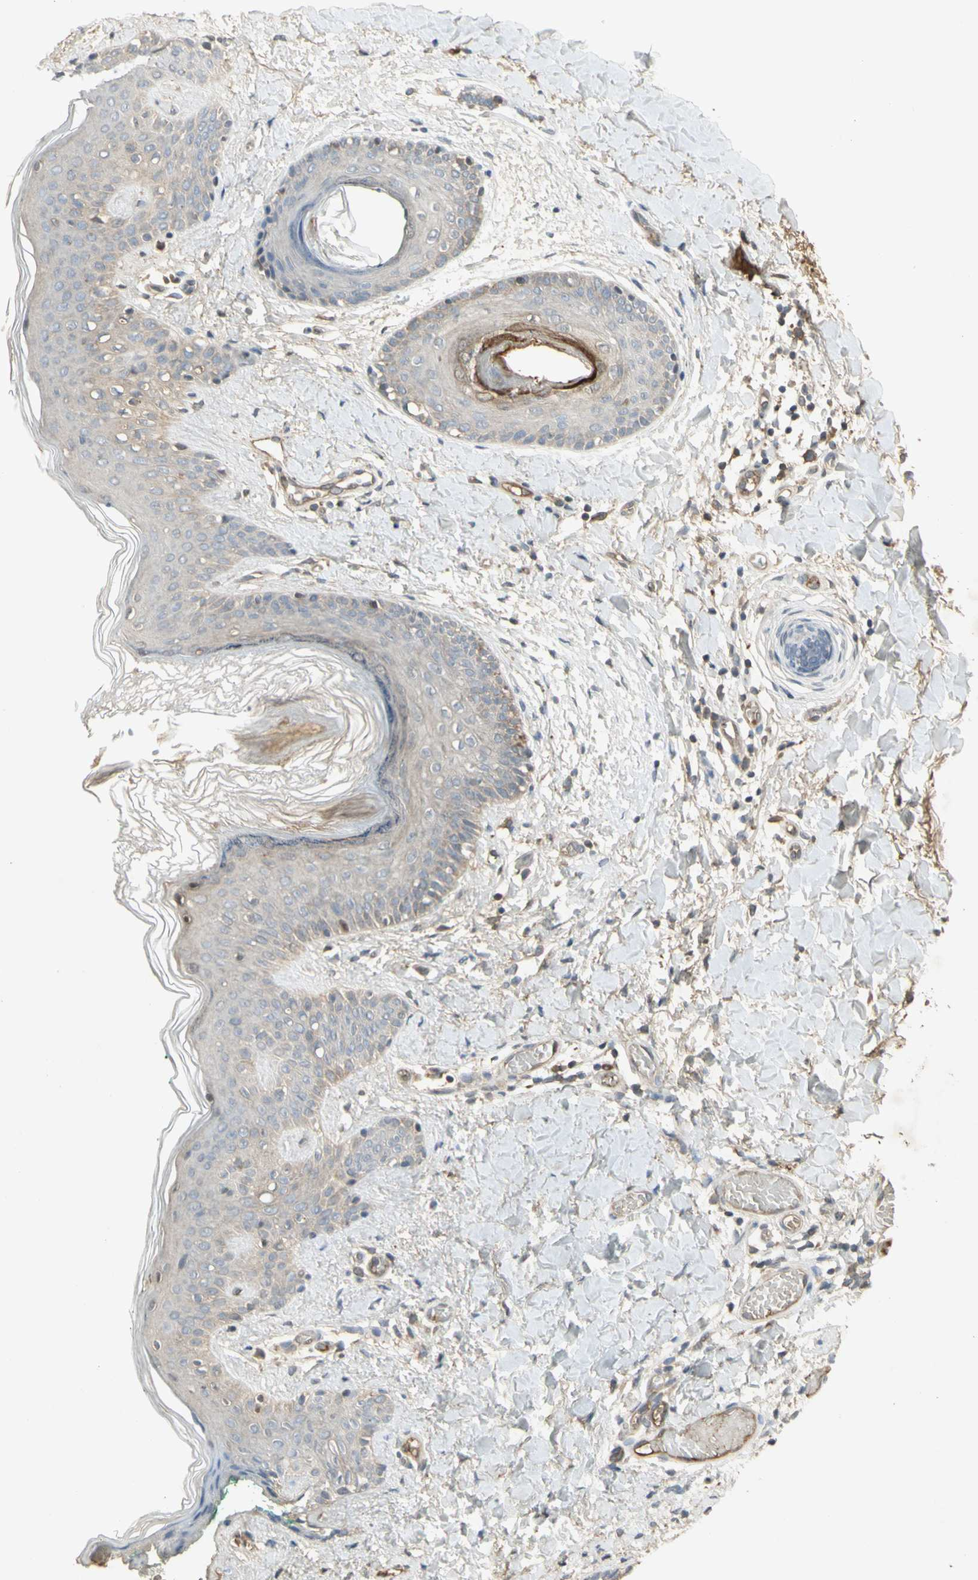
{"staining": {"intensity": "weak", "quantity": "25%-75%", "location": "cytoplasmic/membranous"}, "tissue": "skin", "cell_type": "Fibroblasts", "image_type": "normal", "snomed": [{"axis": "morphology", "description": "Normal tissue, NOS"}, {"axis": "topography", "description": "Skin"}], "caption": "Protein analysis of benign skin displays weak cytoplasmic/membranous staining in approximately 25%-75% of fibroblasts. (IHC, brightfield microscopy, high magnification).", "gene": "NRG4", "patient": {"sex": "male", "age": 16}}